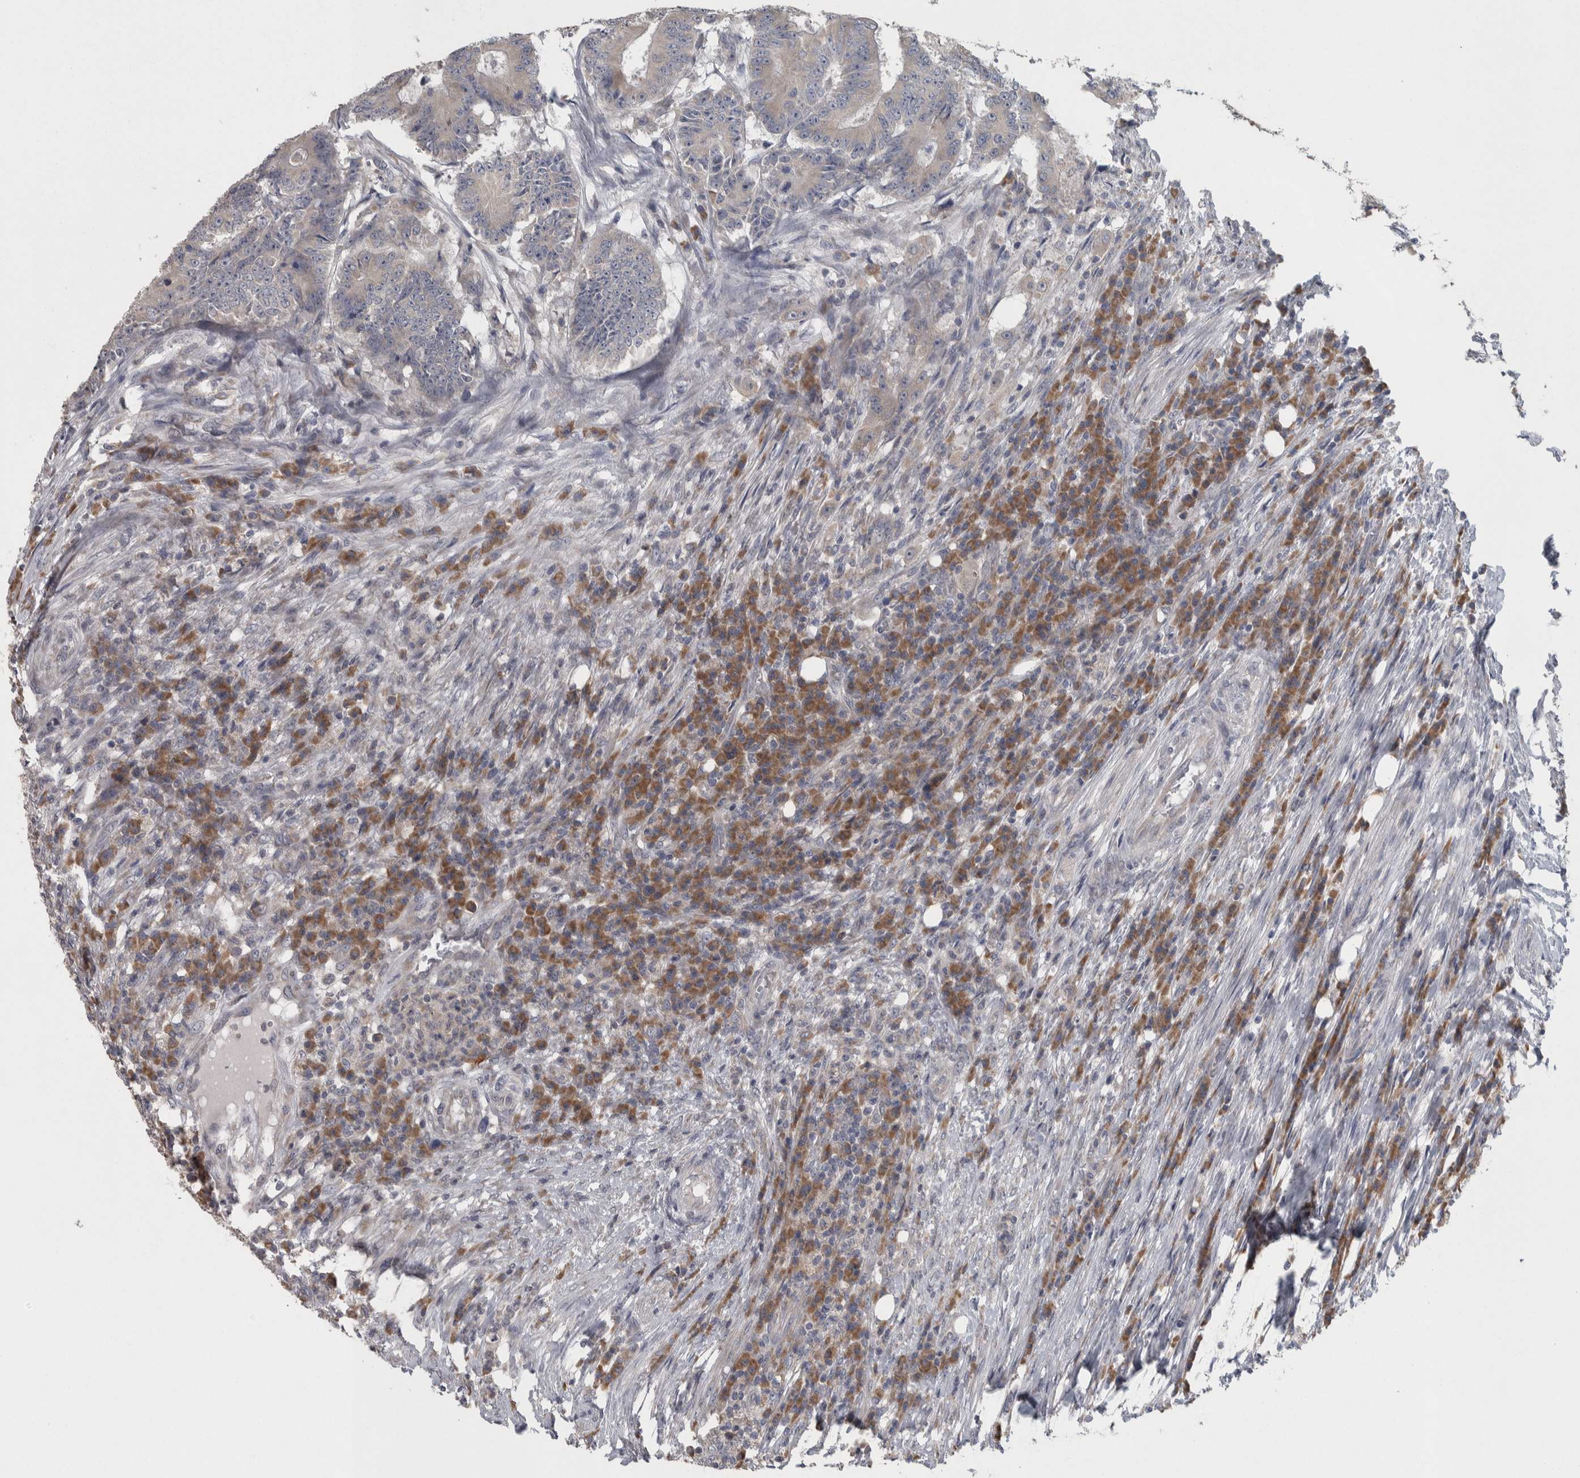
{"staining": {"intensity": "weak", "quantity": "25%-75%", "location": "cytoplasmic/membranous"}, "tissue": "colorectal cancer", "cell_type": "Tumor cells", "image_type": "cancer", "snomed": [{"axis": "morphology", "description": "Adenocarcinoma, NOS"}, {"axis": "topography", "description": "Colon"}], "caption": "Immunohistochemistry (IHC) staining of colorectal adenocarcinoma, which displays low levels of weak cytoplasmic/membranous positivity in approximately 25%-75% of tumor cells indicating weak cytoplasmic/membranous protein positivity. The staining was performed using DAB (brown) for protein detection and nuclei were counterstained in hematoxylin (blue).", "gene": "SRP68", "patient": {"sex": "male", "age": 83}}